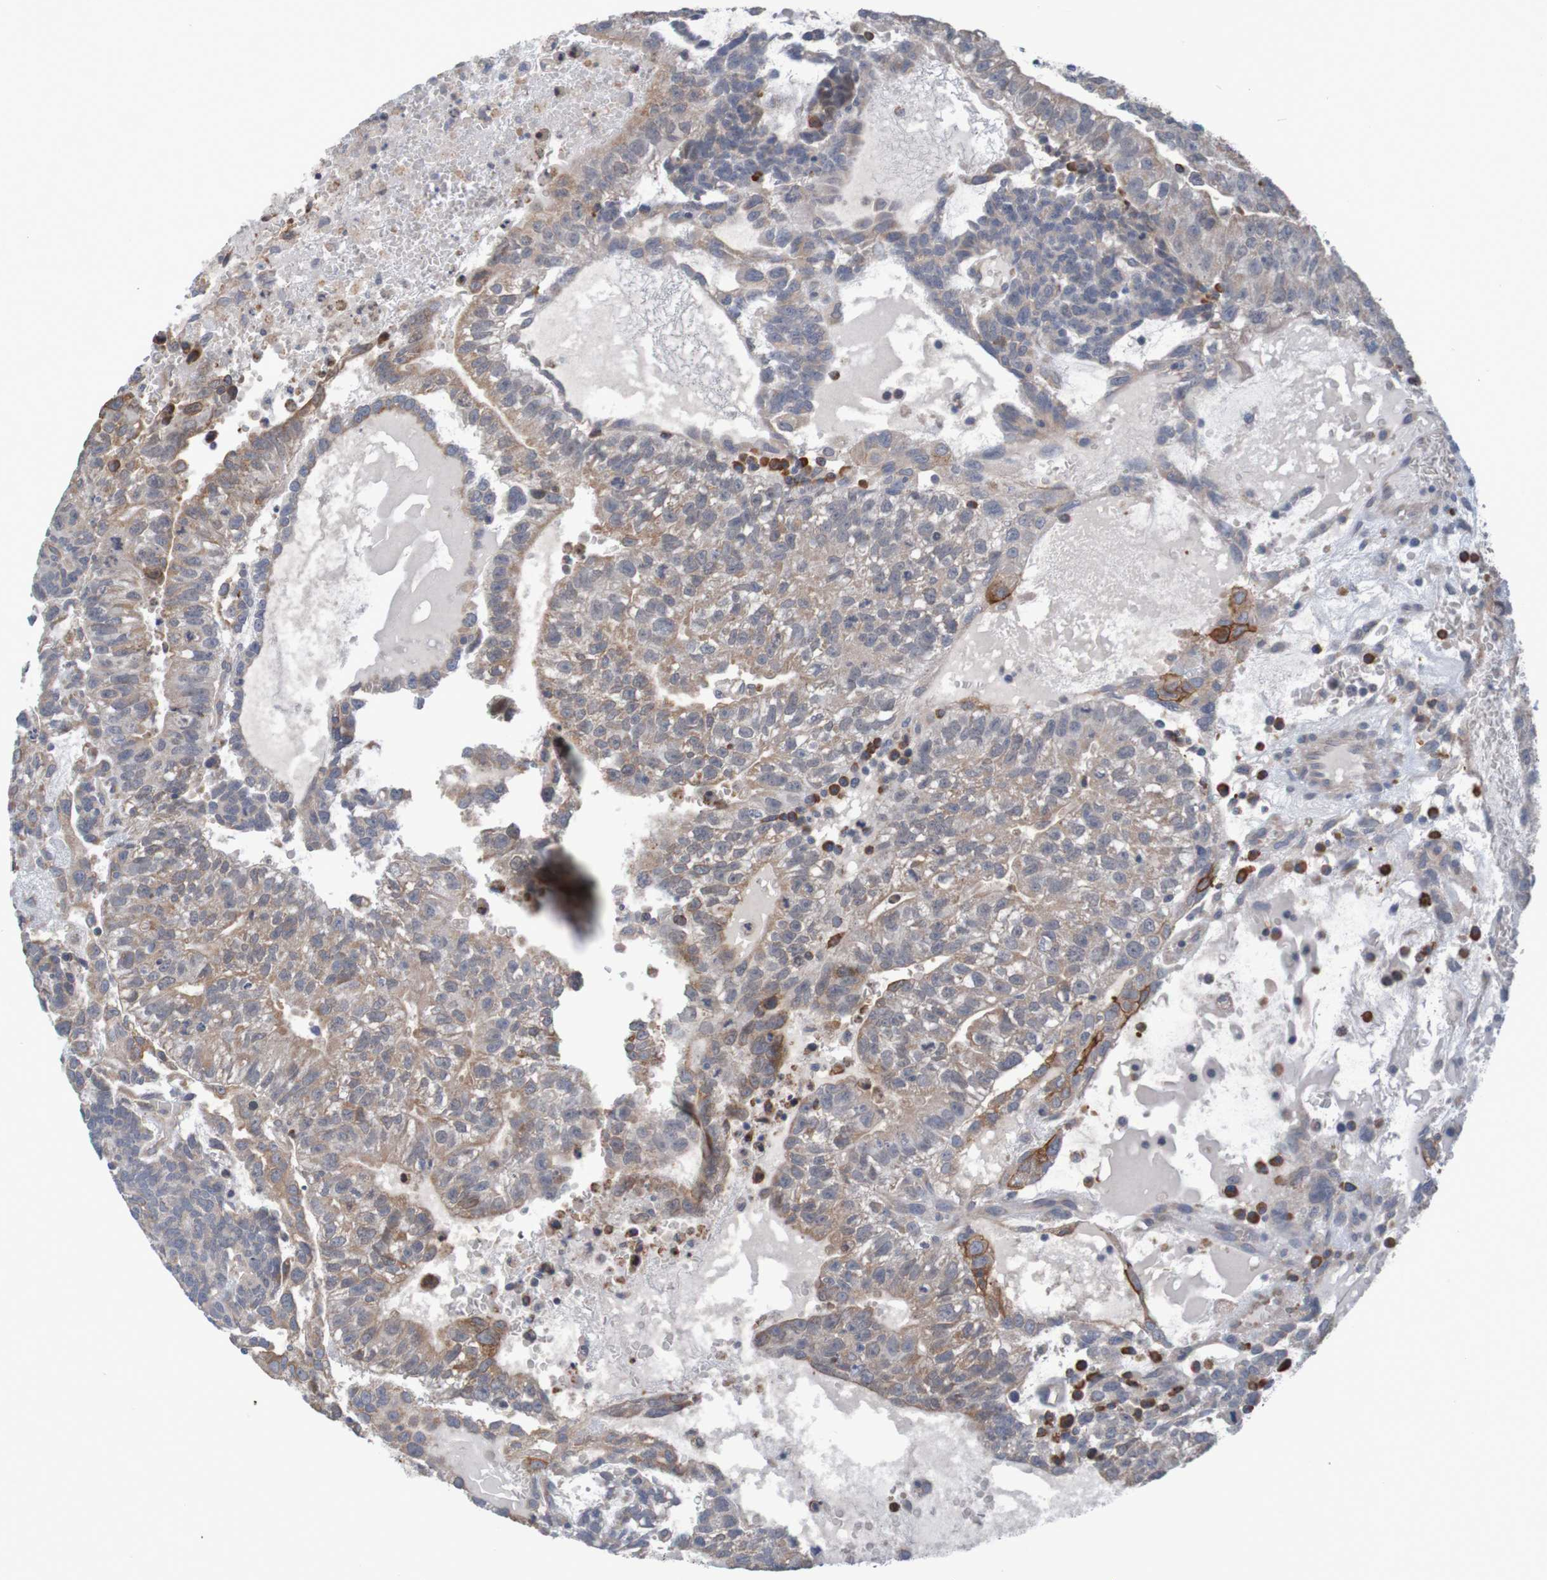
{"staining": {"intensity": "weak", "quantity": ">75%", "location": "cytoplasmic/membranous"}, "tissue": "testis cancer", "cell_type": "Tumor cells", "image_type": "cancer", "snomed": [{"axis": "morphology", "description": "Seminoma, NOS"}, {"axis": "morphology", "description": "Carcinoma, Embryonal, NOS"}, {"axis": "topography", "description": "Testis"}], "caption": "Protein analysis of testis cancer tissue reveals weak cytoplasmic/membranous staining in approximately >75% of tumor cells. (Stains: DAB in brown, nuclei in blue, Microscopy: brightfield microscopy at high magnification).", "gene": "CLDN18", "patient": {"sex": "male", "age": 52}}